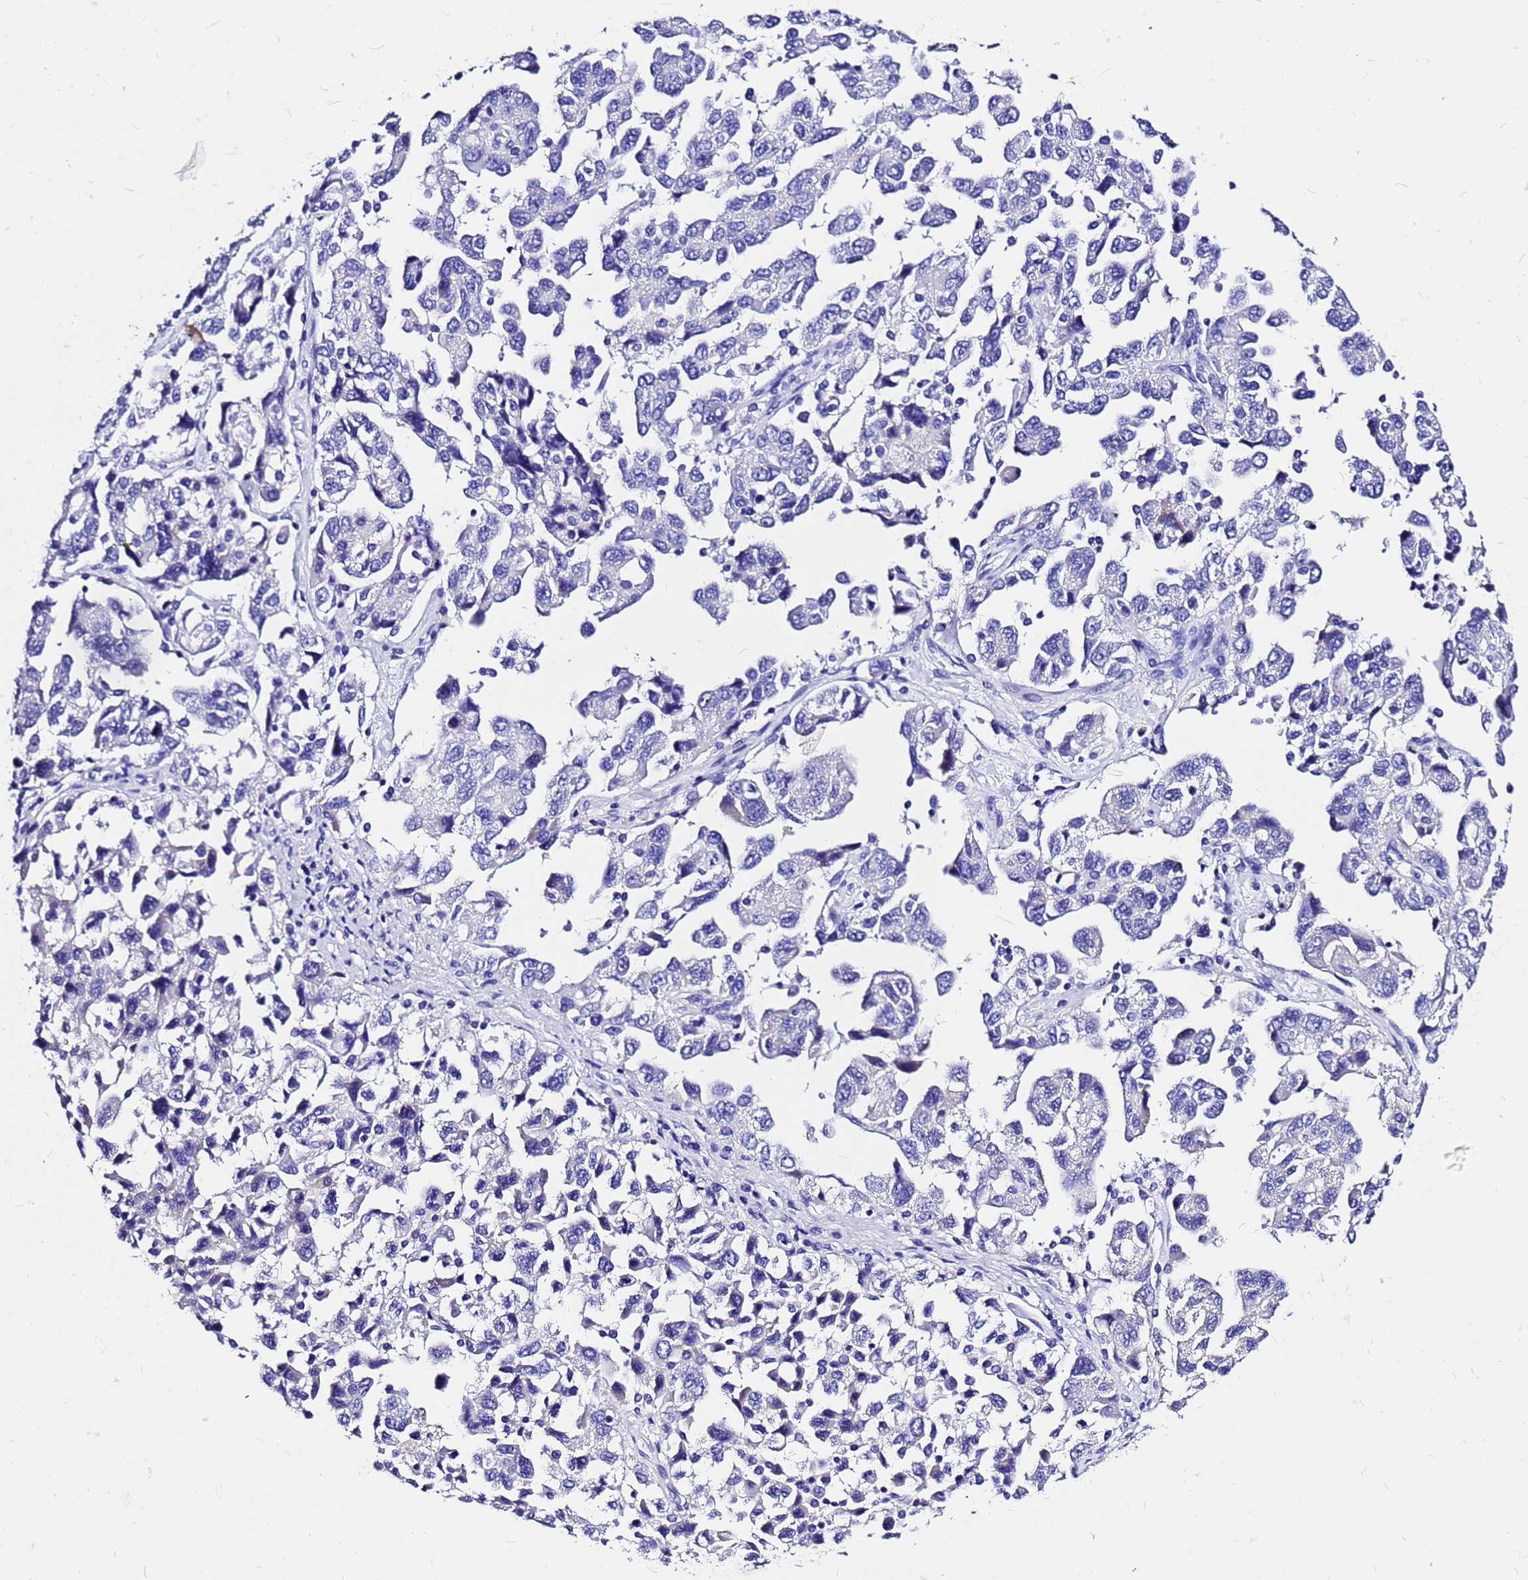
{"staining": {"intensity": "negative", "quantity": "none", "location": "none"}, "tissue": "ovarian cancer", "cell_type": "Tumor cells", "image_type": "cancer", "snomed": [{"axis": "morphology", "description": "Carcinoma, NOS"}, {"axis": "morphology", "description": "Cystadenocarcinoma, serous, NOS"}, {"axis": "topography", "description": "Ovary"}], "caption": "Protein analysis of serous cystadenocarcinoma (ovarian) demonstrates no significant positivity in tumor cells.", "gene": "HERC4", "patient": {"sex": "female", "age": 69}}